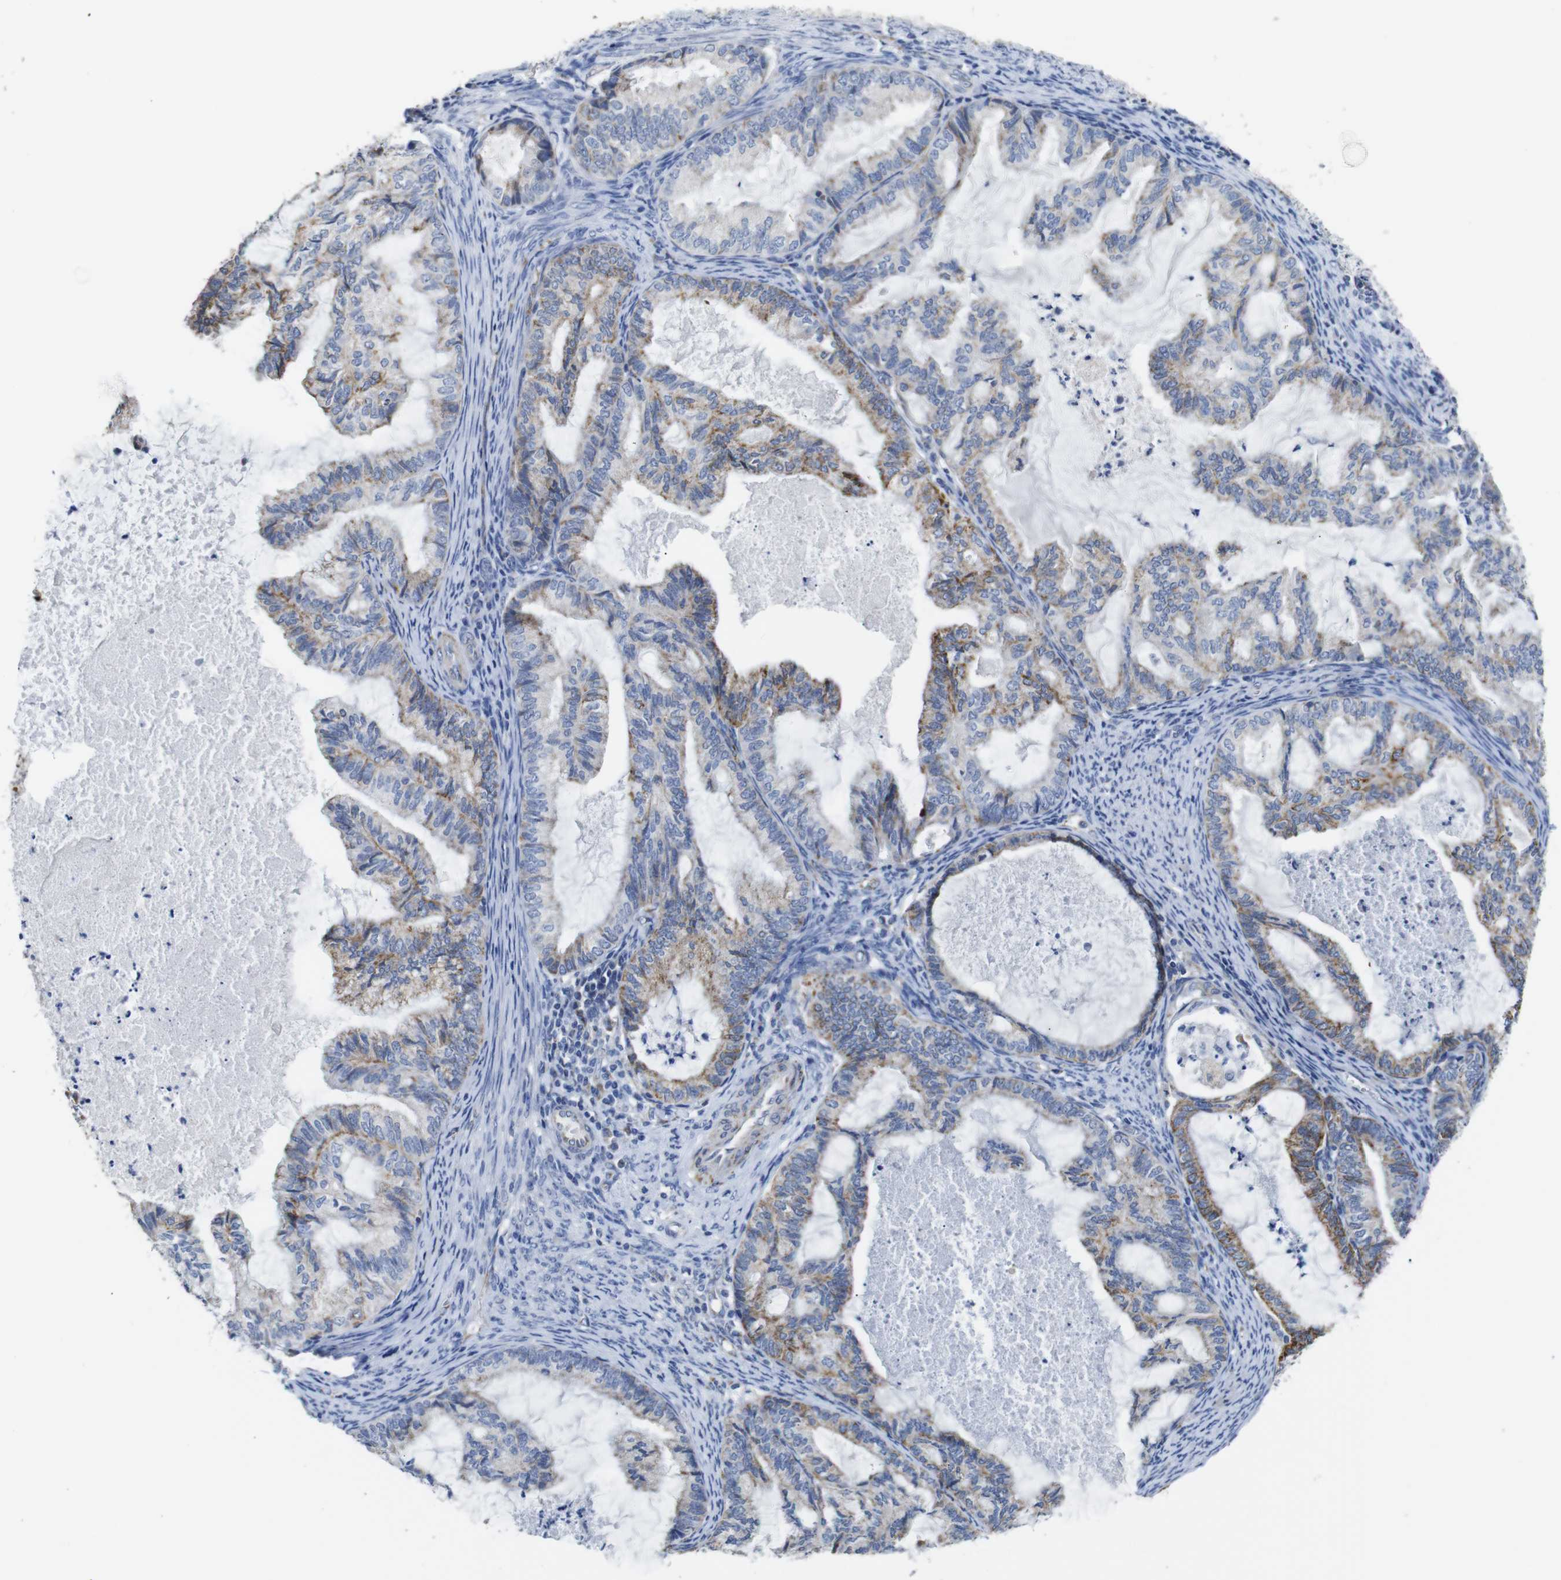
{"staining": {"intensity": "moderate", "quantity": "25%-75%", "location": "cytoplasmic/membranous"}, "tissue": "cervical cancer", "cell_type": "Tumor cells", "image_type": "cancer", "snomed": [{"axis": "morphology", "description": "Normal tissue, NOS"}, {"axis": "morphology", "description": "Adenocarcinoma, NOS"}, {"axis": "topography", "description": "Cervix"}, {"axis": "topography", "description": "Endometrium"}], "caption": "The immunohistochemical stain shows moderate cytoplasmic/membranous expression in tumor cells of cervical adenocarcinoma tissue. (DAB (3,3'-diaminobenzidine) = brown stain, brightfield microscopy at high magnification).", "gene": "MAOA", "patient": {"sex": "female", "age": 86}}